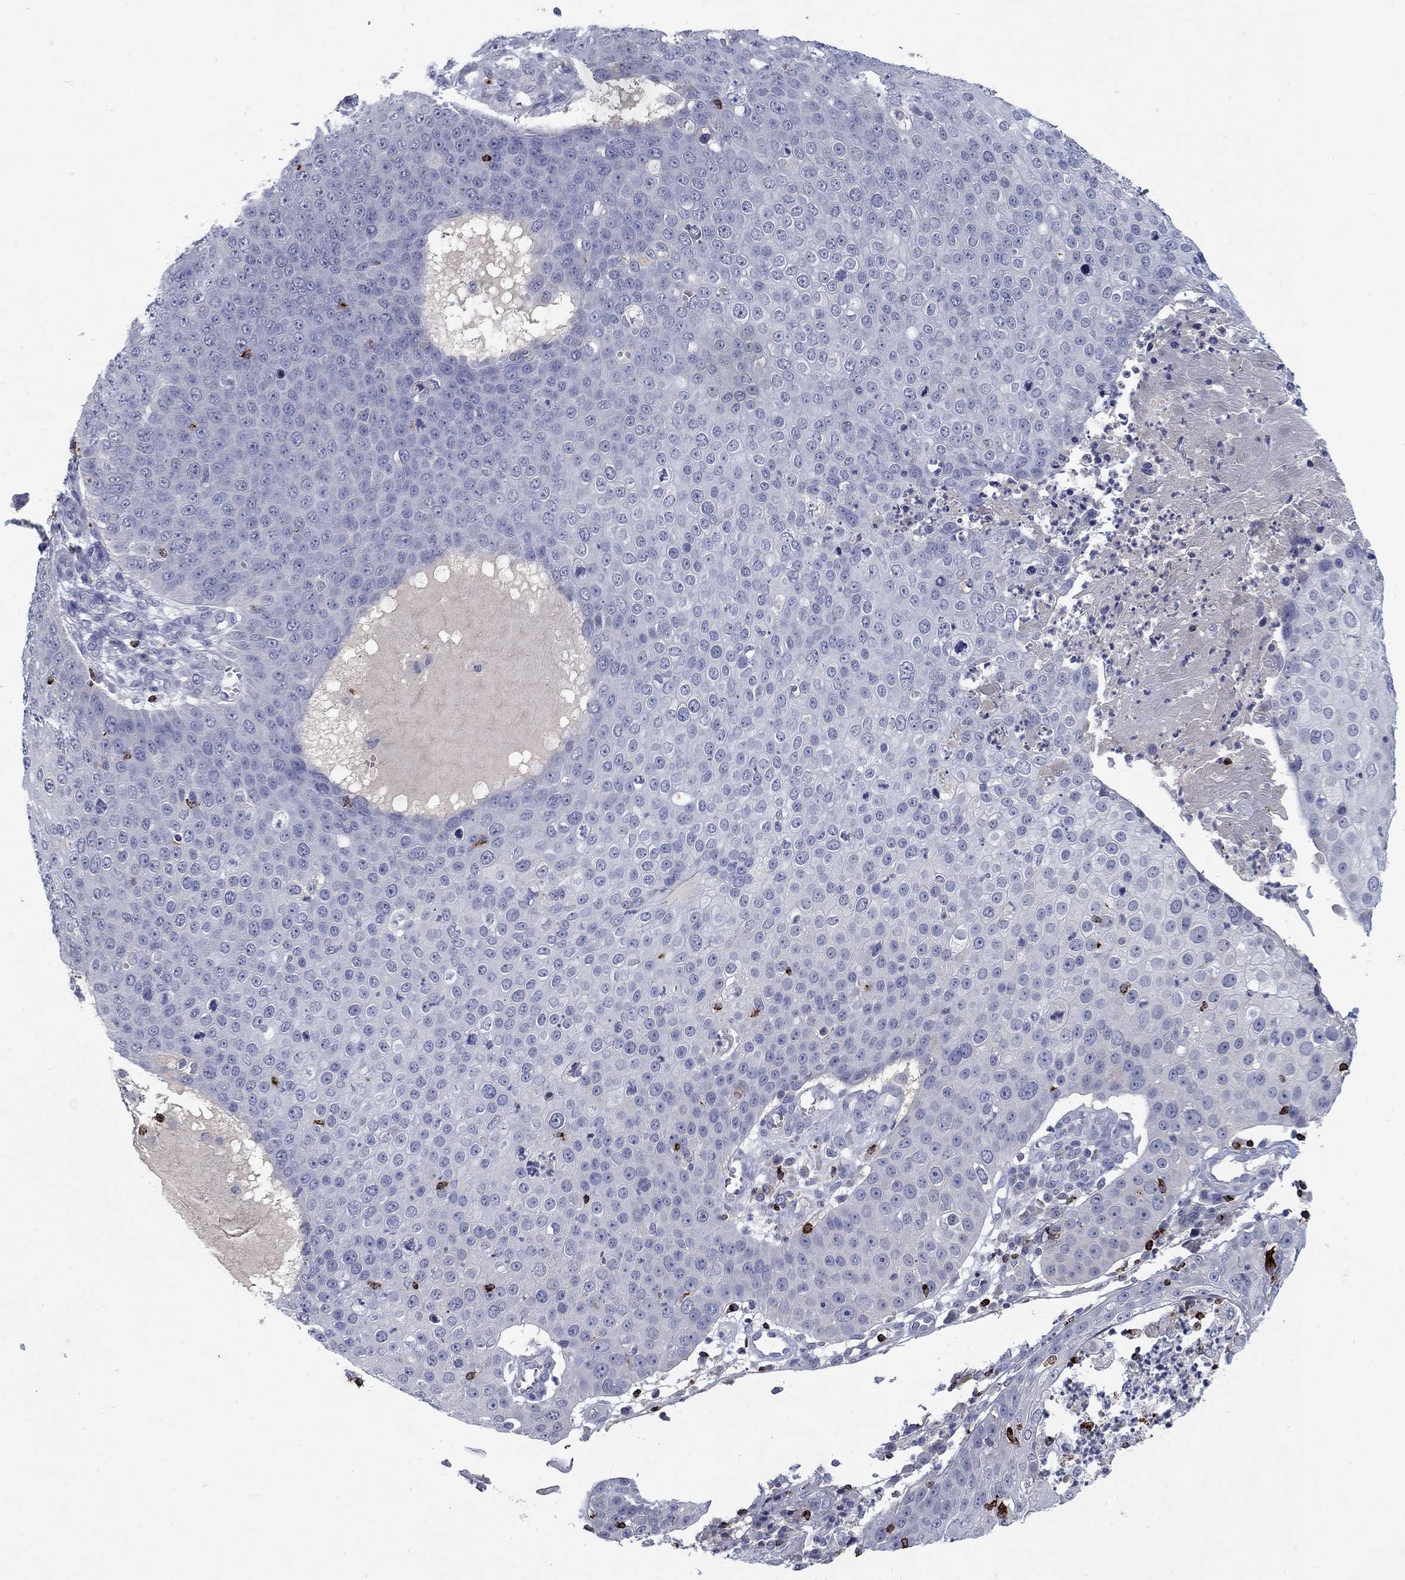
{"staining": {"intensity": "negative", "quantity": "none", "location": "none"}, "tissue": "skin cancer", "cell_type": "Tumor cells", "image_type": "cancer", "snomed": [{"axis": "morphology", "description": "Squamous cell carcinoma, NOS"}, {"axis": "topography", "description": "Skin"}], "caption": "Tumor cells show no significant protein positivity in squamous cell carcinoma (skin).", "gene": "GZMA", "patient": {"sex": "male", "age": 71}}